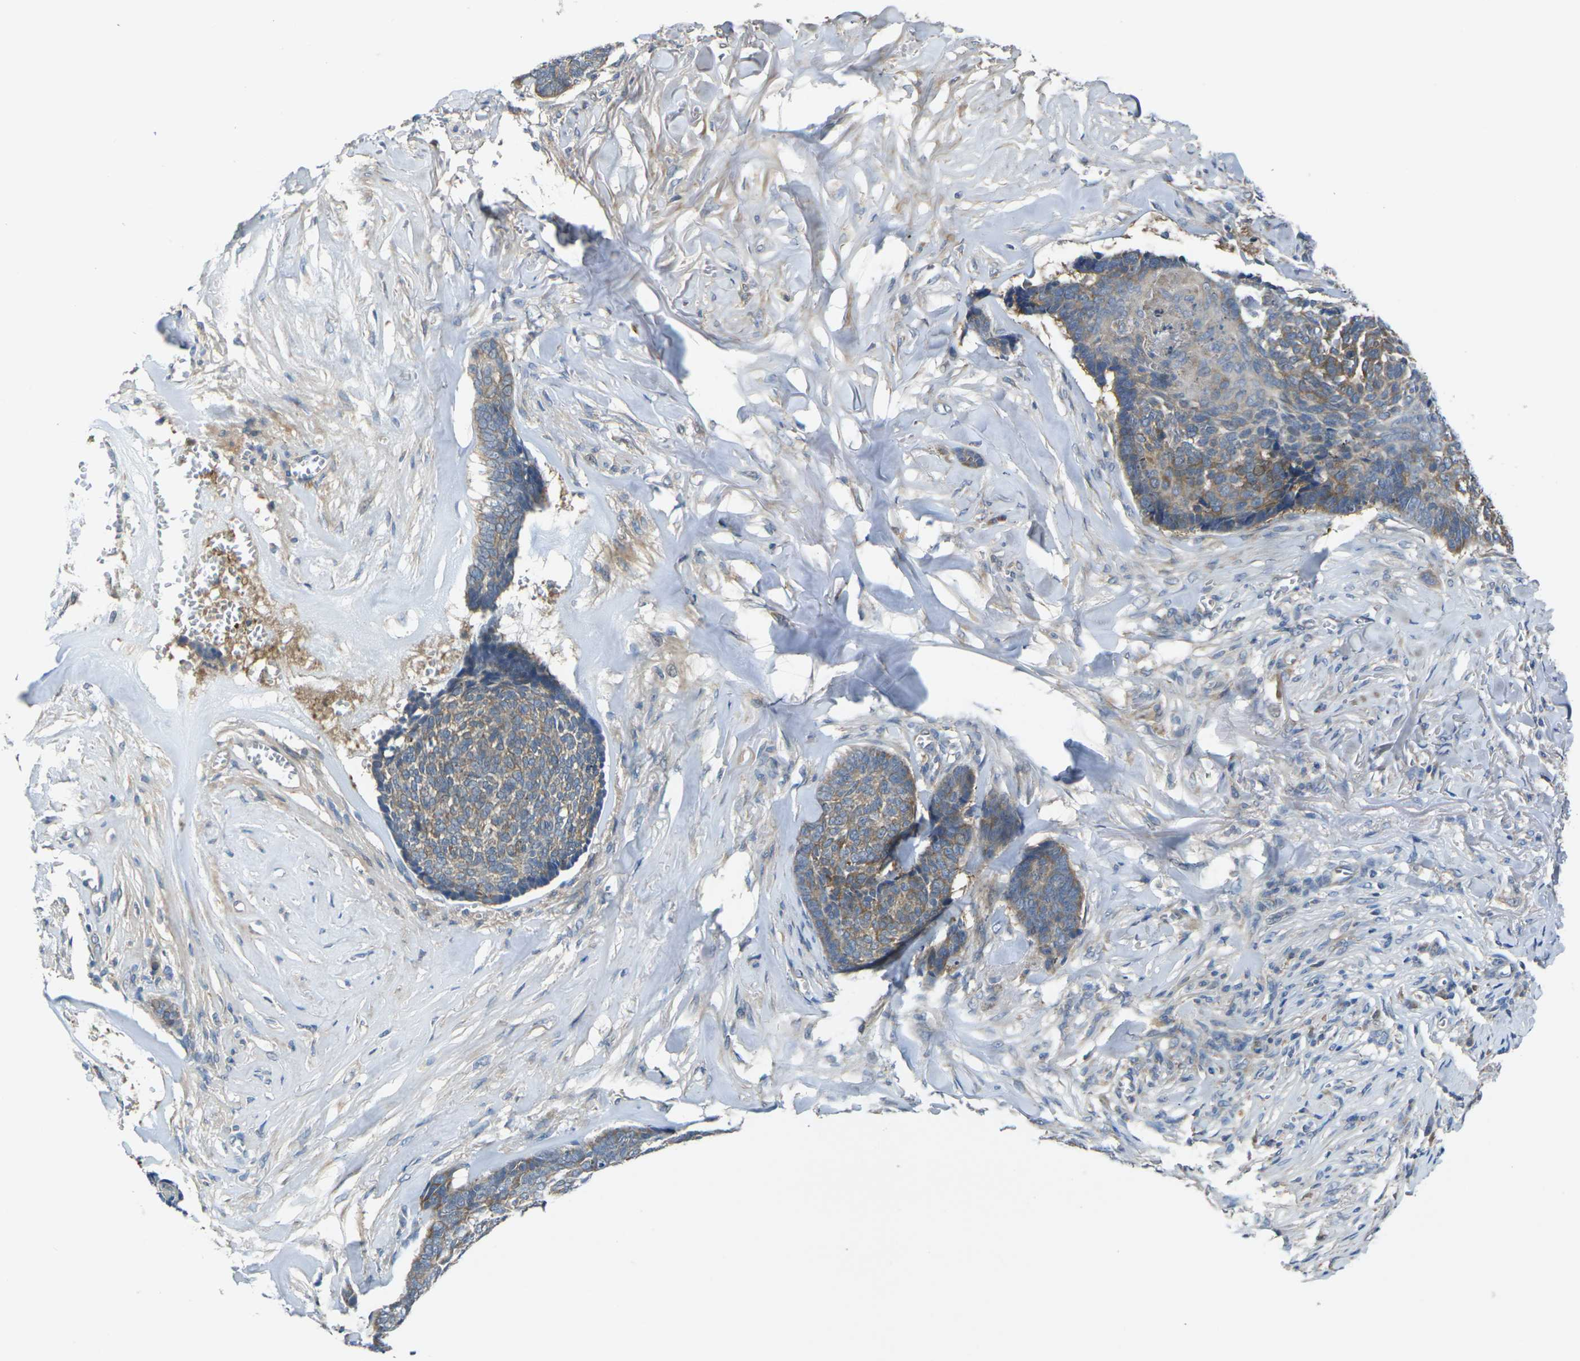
{"staining": {"intensity": "moderate", "quantity": ">75%", "location": "cytoplasmic/membranous"}, "tissue": "skin cancer", "cell_type": "Tumor cells", "image_type": "cancer", "snomed": [{"axis": "morphology", "description": "Basal cell carcinoma"}, {"axis": "topography", "description": "Skin"}], "caption": "This micrograph shows immunohistochemistry staining of basal cell carcinoma (skin), with medium moderate cytoplasmic/membranous staining in approximately >75% of tumor cells.", "gene": "GNA12", "patient": {"sex": "male", "age": 84}}